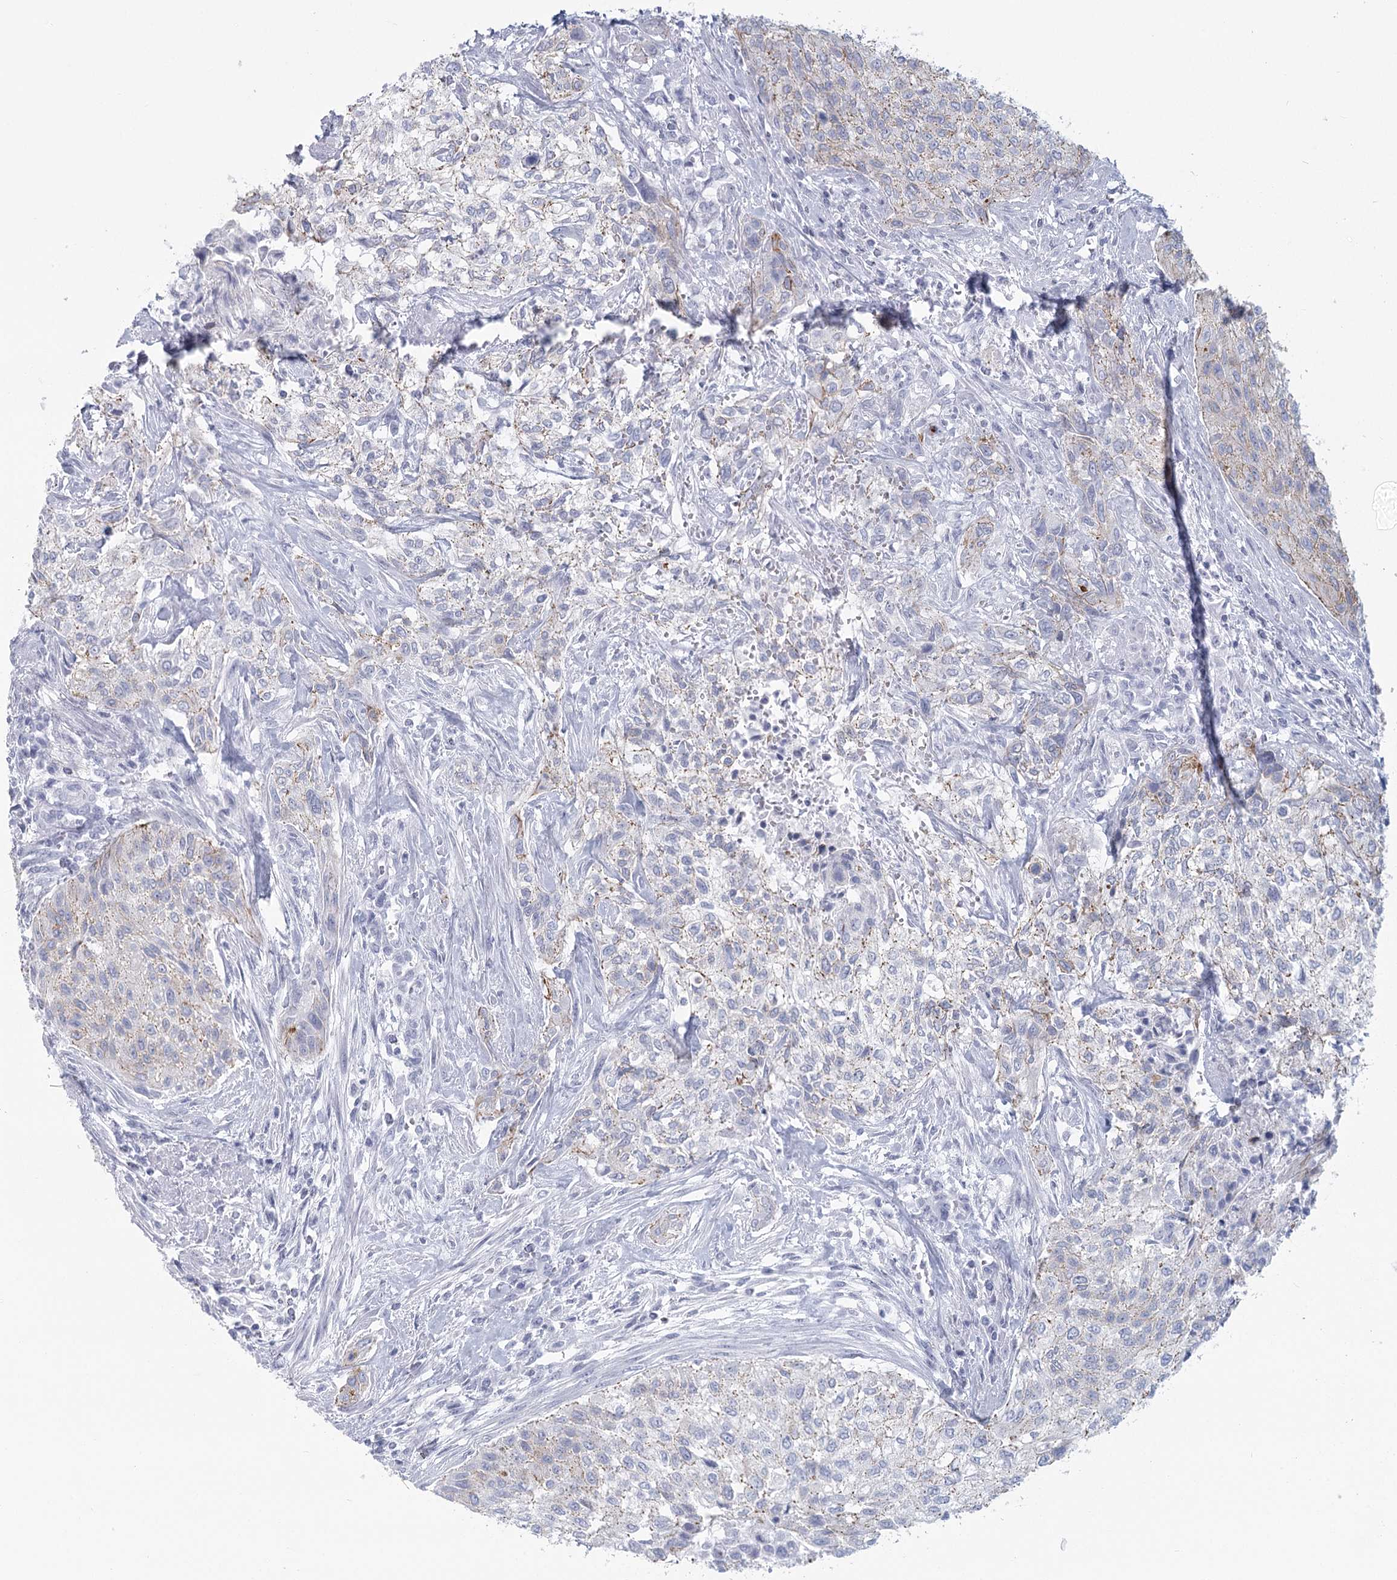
{"staining": {"intensity": "negative", "quantity": "none", "location": "none"}, "tissue": "urothelial cancer", "cell_type": "Tumor cells", "image_type": "cancer", "snomed": [{"axis": "morphology", "description": "Normal tissue, NOS"}, {"axis": "morphology", "description": "Urothelial carcinoma, NOS"}, {"axis": "topography", "description": "Urinary bladder"}, {"axis": "topography", "description": "Peripheral nerve tissue"}], "caption": "An image of urothelial cancer stained for a protein demonstrates no brown staining in tumor cells.", "gene": "WNT8B", "patient": {"sex": "male", "age": 35}}